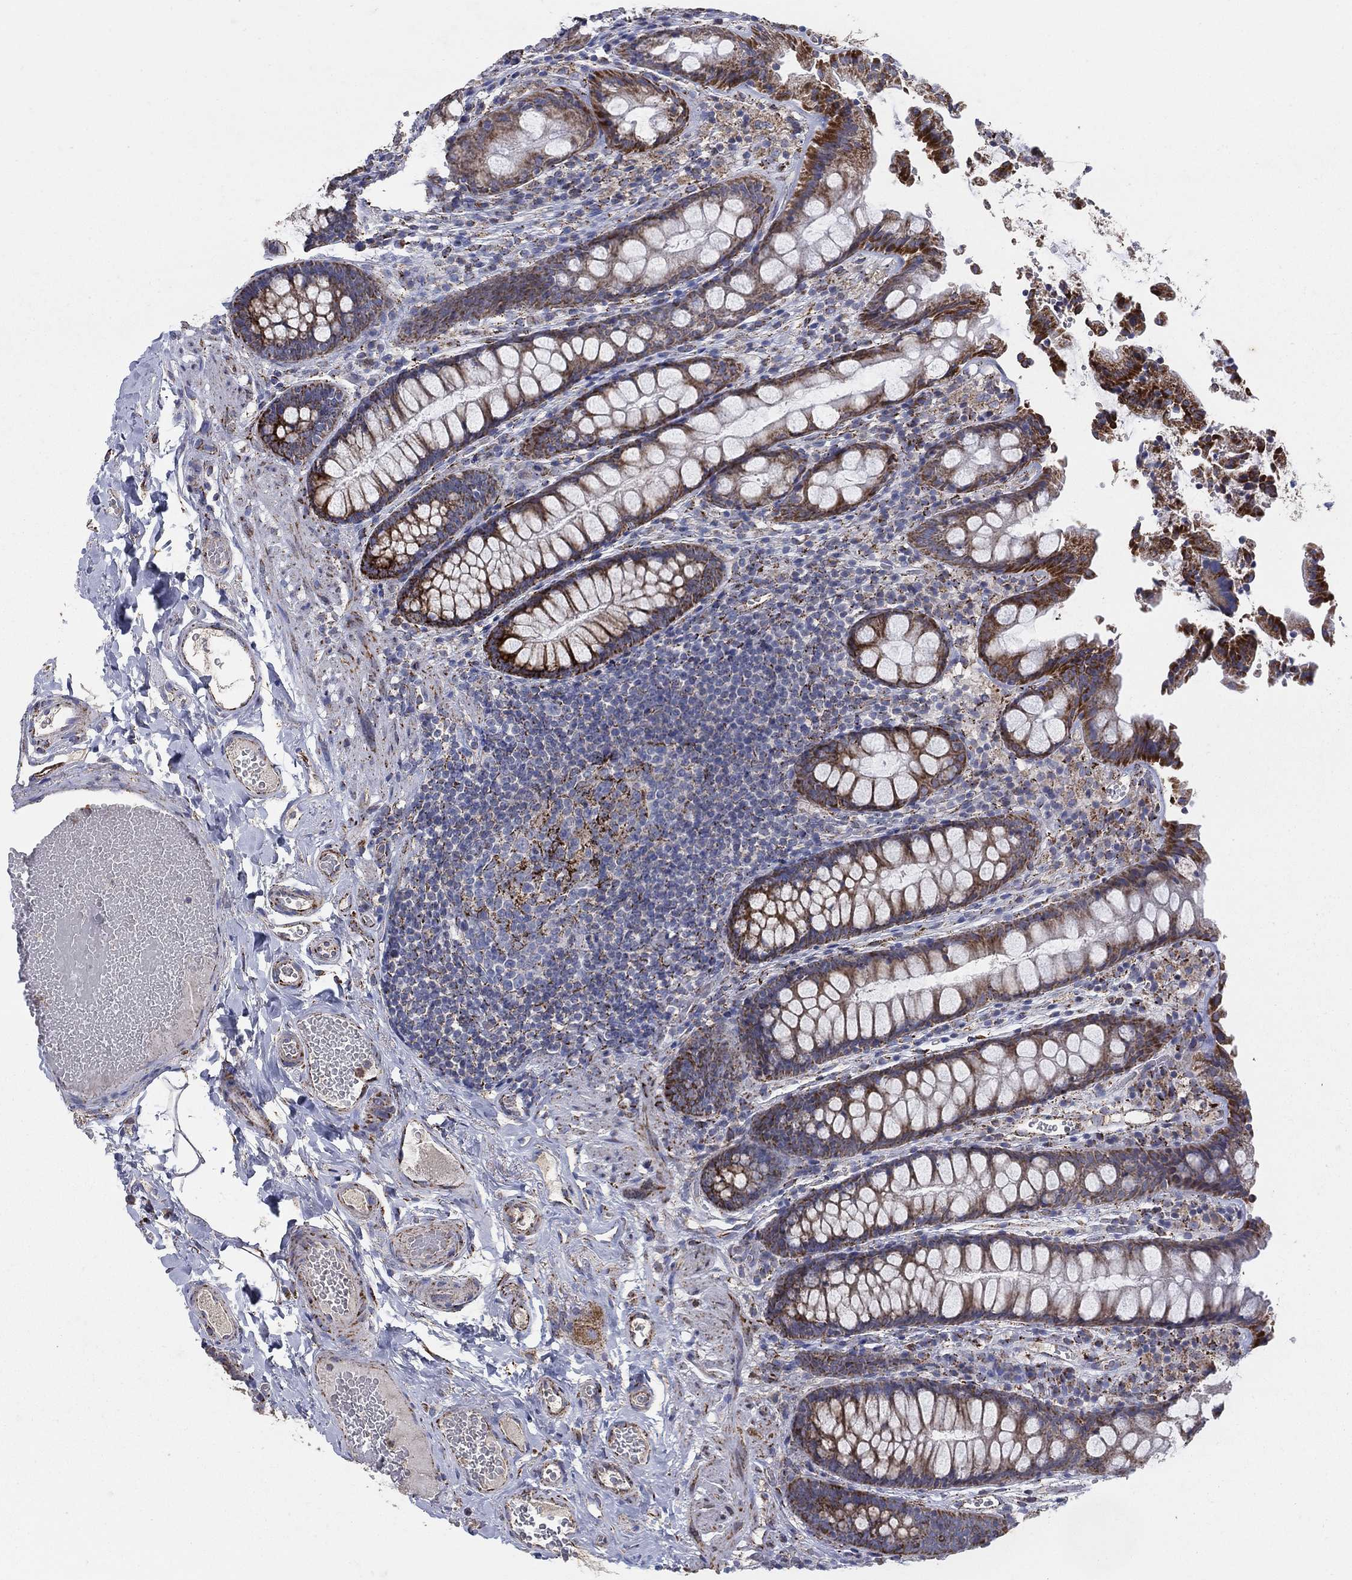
{"staining": {"intensity": "moderate", "quantity": ">75%", "location": "cytoplasmic/membranous"}, "tissue": "colon", "cell_type": "Endothelial cells", "image_type": "normal", "snomed": [{"axis": "morphology", "description": "Normal tissue, NOS"}, {"axis": "topography", "description": "Colon"}], "caption": "Moderate cytoplasmic/membranous staining is present in about >75% of endothelial cells in normal colon.", "gene": "PNPLA2", "patient": {"sex": "female", "age": 86}}